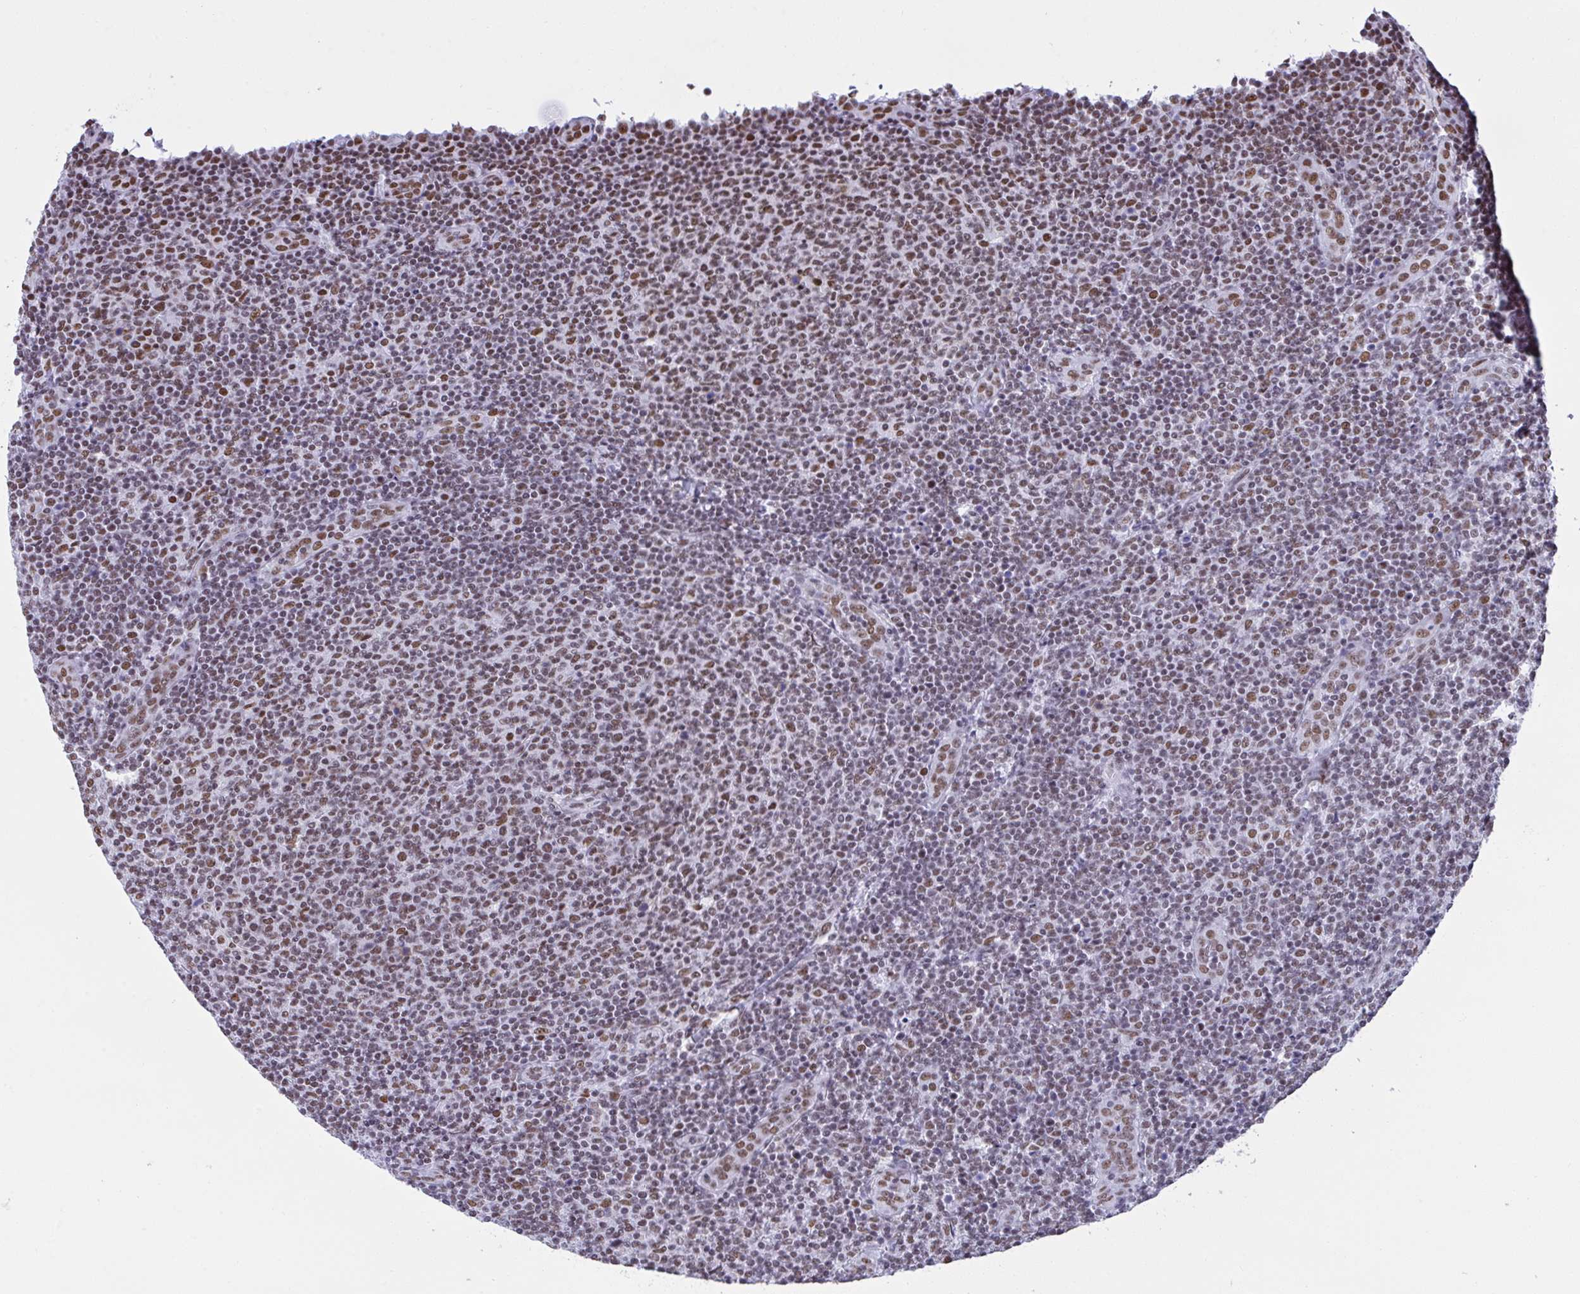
{"staining": {"intensity": "moderate", "quantity": "25%-75%", "location": "nuclear"}, "tissue": "lymphoma", "cell_type": "Tumor cells", "image_type": "cancer", "snomed": [{"axis": "morphology", "description": "Malignant lymphoma, non-Hodgkin's type, Low grade"}, {"axis": "topography", "description": "Lymph node"}], "caption": "An image of lymphoma stained for a protein reveals moderate nuclear brown staining in tumor cells. (IHC, brightfield microscopy, high magnification).", "gene": "DDX52", "patient": {"sex": "male", "age": 66}}